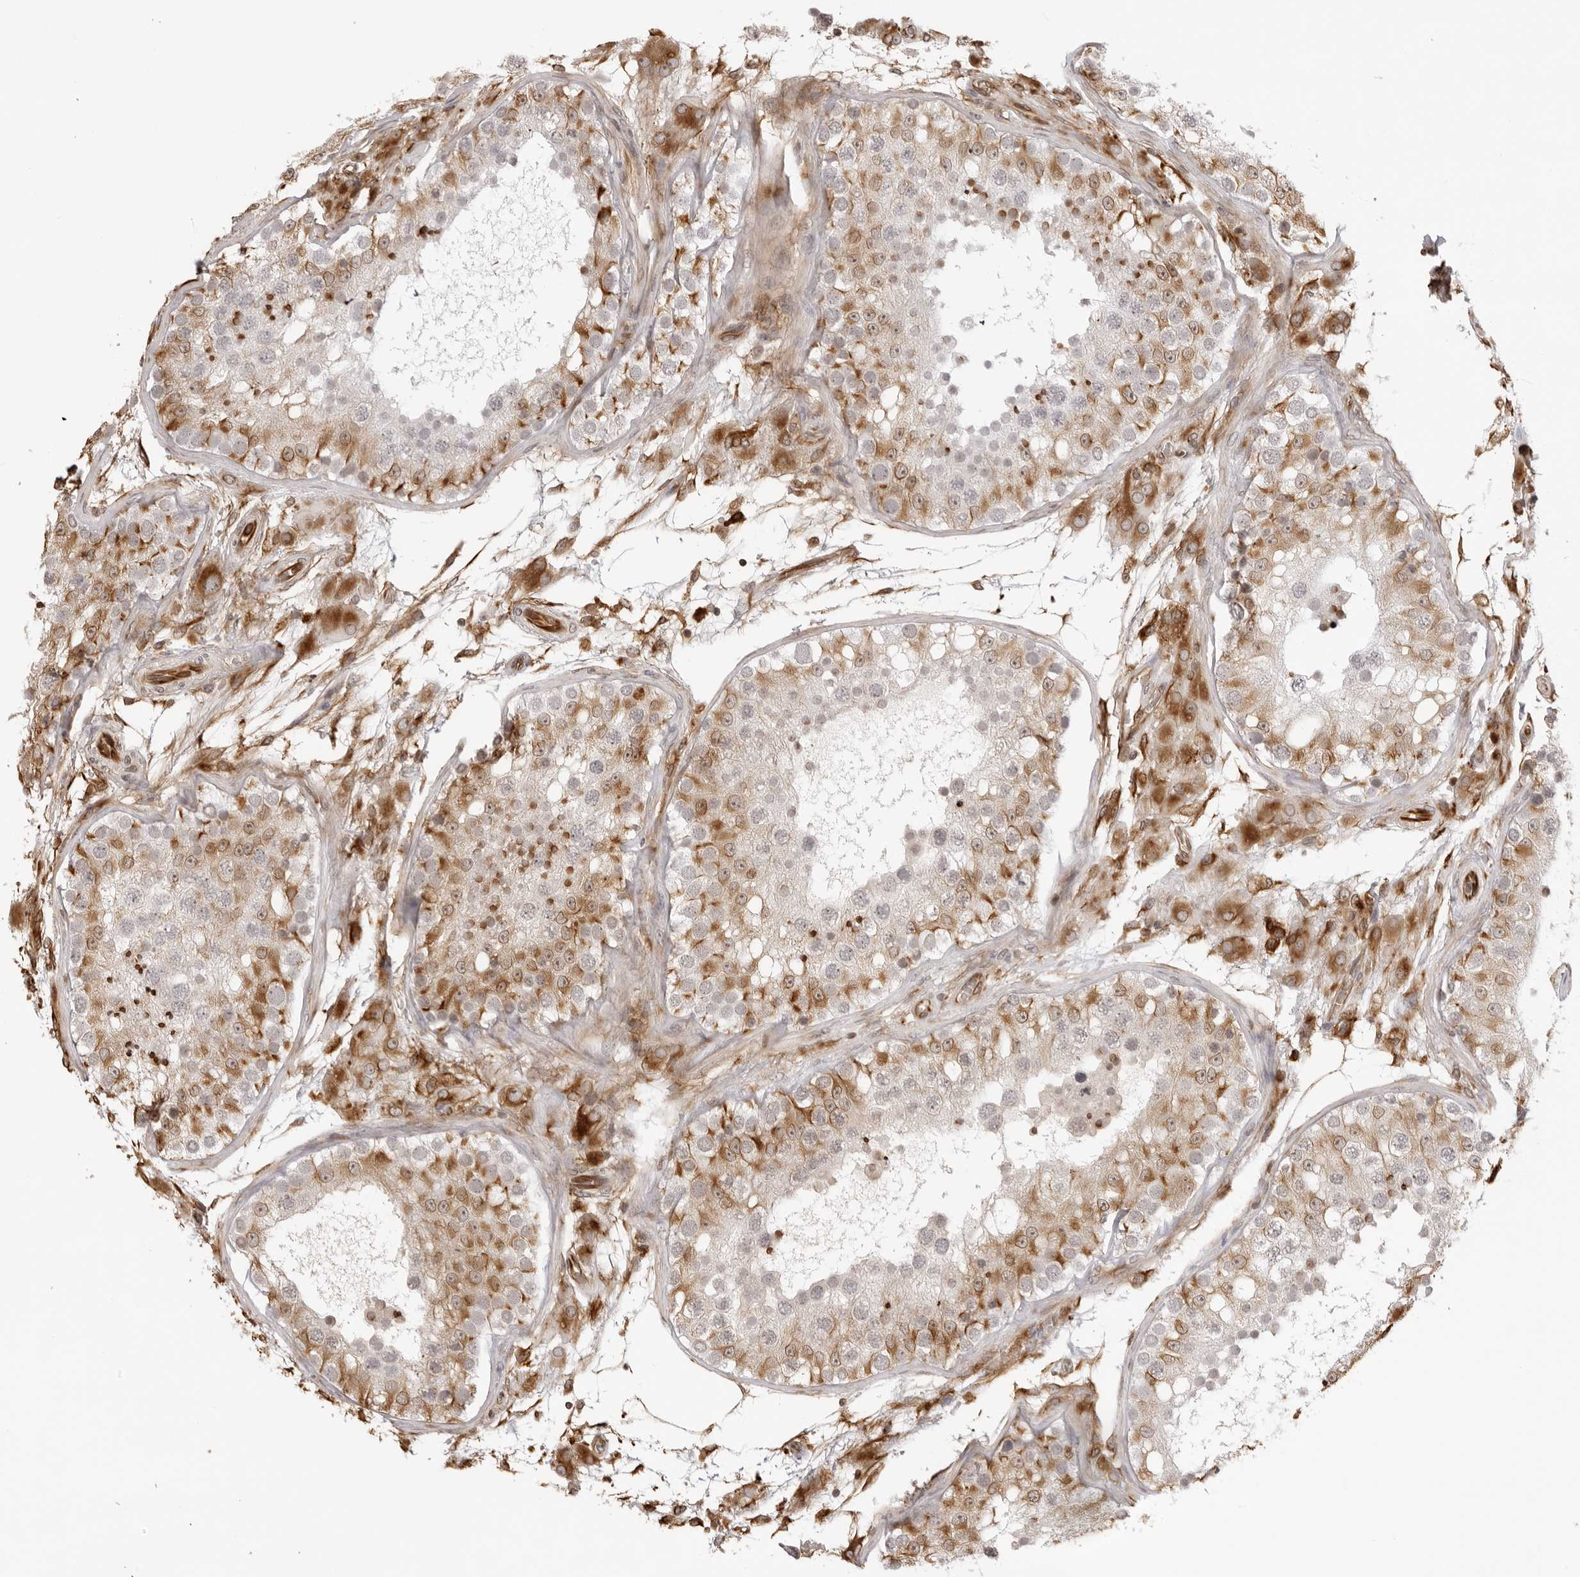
{"staining": {"intensity": "moderate", "quantity": "<25%", "location": "cytoplasmic/membranous"}, "tissue": "testis", "cell_type": "Cells in seminiferous ducts", "image_type": "normal", "snomed": [{"axis": "morphology", "description": "Normal tissue, NOS"}, {"axis": "topography", "description": "Testis"}], "caption": "DAB (3,3'-diaminobenzidine) immunohistochemical staining of normal human testis exhibits moderate cytoplasmic/membranous protein staining in about <25% of cells in seminiferous ducts.", "gene": "DYNLT5", "patient": {"sex": "male", "age": 26}}